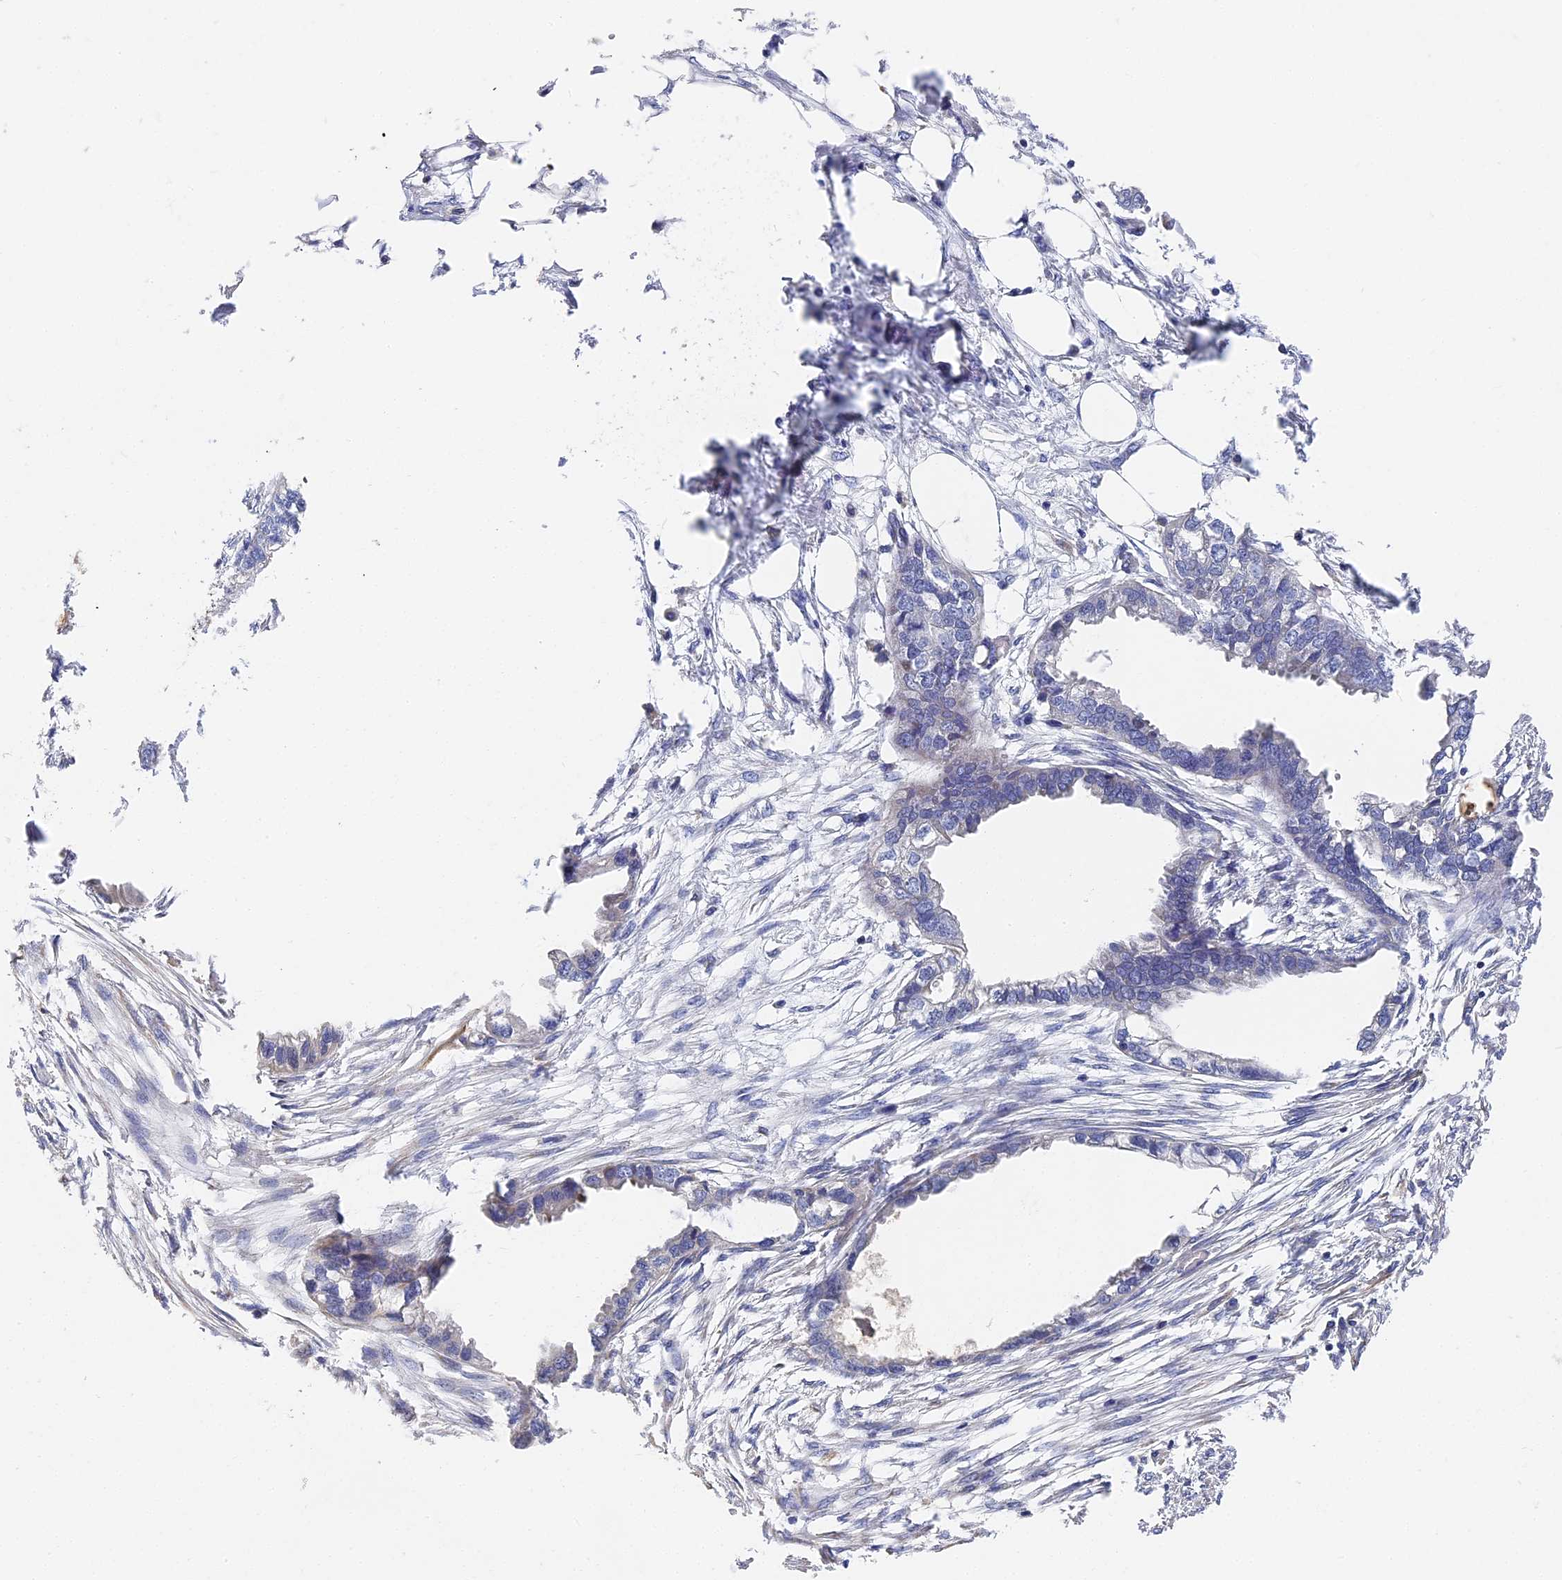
{"staining": {"intensity": "negative", "quantity": "none", "location": "none"}, "tissue": "endometrial cancer", "cell_type": "Tumor cells", "image_type": "cancer", "snomed": [{"axis": "morphology", "description": "Adenocarcinoma, NOS"}, {"axis": "morphology", "description": "Adenocarcinoma, metastatic, NOS"}, {"axis": "topography", "description": "Adipose tissue"}, {"axis": "topography", "description": "Endometrium"}], "caption": "Tumor cells show no significant protein staining in endometrial metastatic adenocarcinoma.", "gene": "CCDC113", "patient": {"sex": "female", "age": 67}}